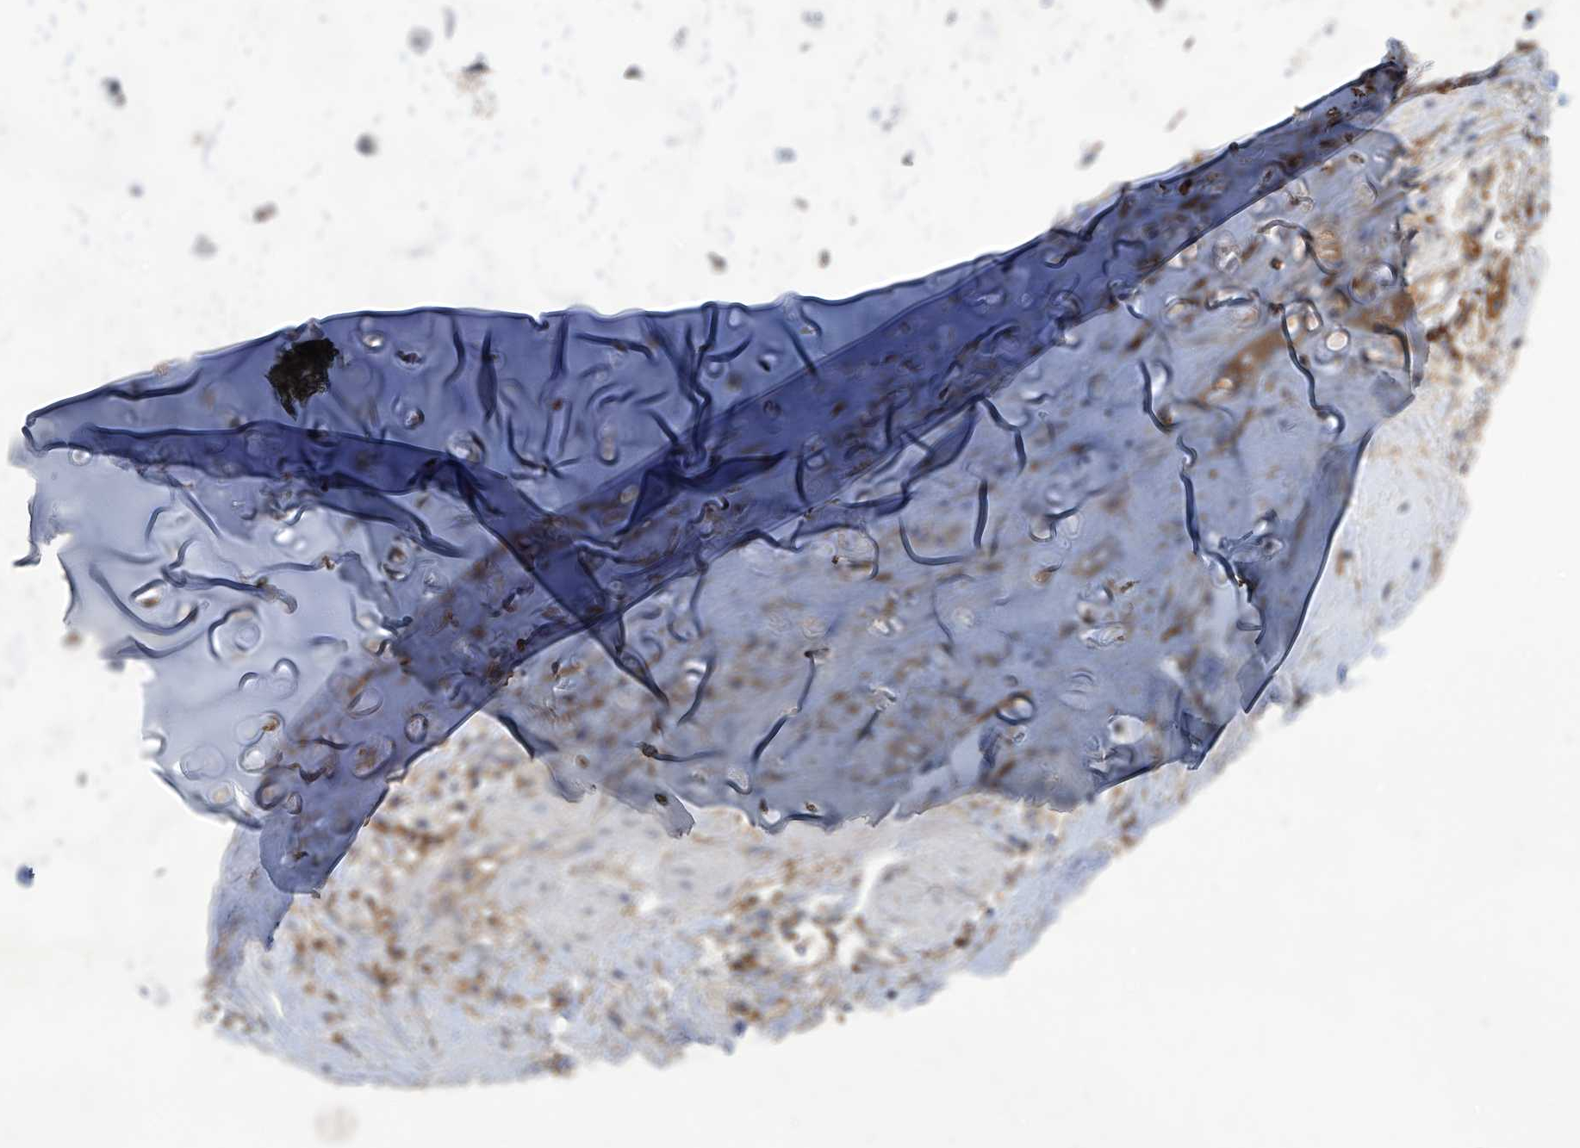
{"staining": {"intensity": "negative", "quantity": "none", "location": "none"}, "tissue": "adipose tissue", "cell_type": "Adipocytes", "image_type": "normal", "snomed": [{"axis": "morphology", "description": "Normal tissue, NOS"}, {"axis": "morphology", "description": "Basal cell carcinoma"}, {"axis": "topography", "description": "Cartilage tissue"}, {"axis": "topography", "description": "Nasopharynx"}, {"axis": "topography", "description": "Oral tissue"}], "caption": "Protein analysis of benign adipose tissue displays no significant expression in adipocytes. (DAB immunohistochemistry, high magnification).", "gene": "FAM167A", "patient": {"sex": "female", "age": 77}}